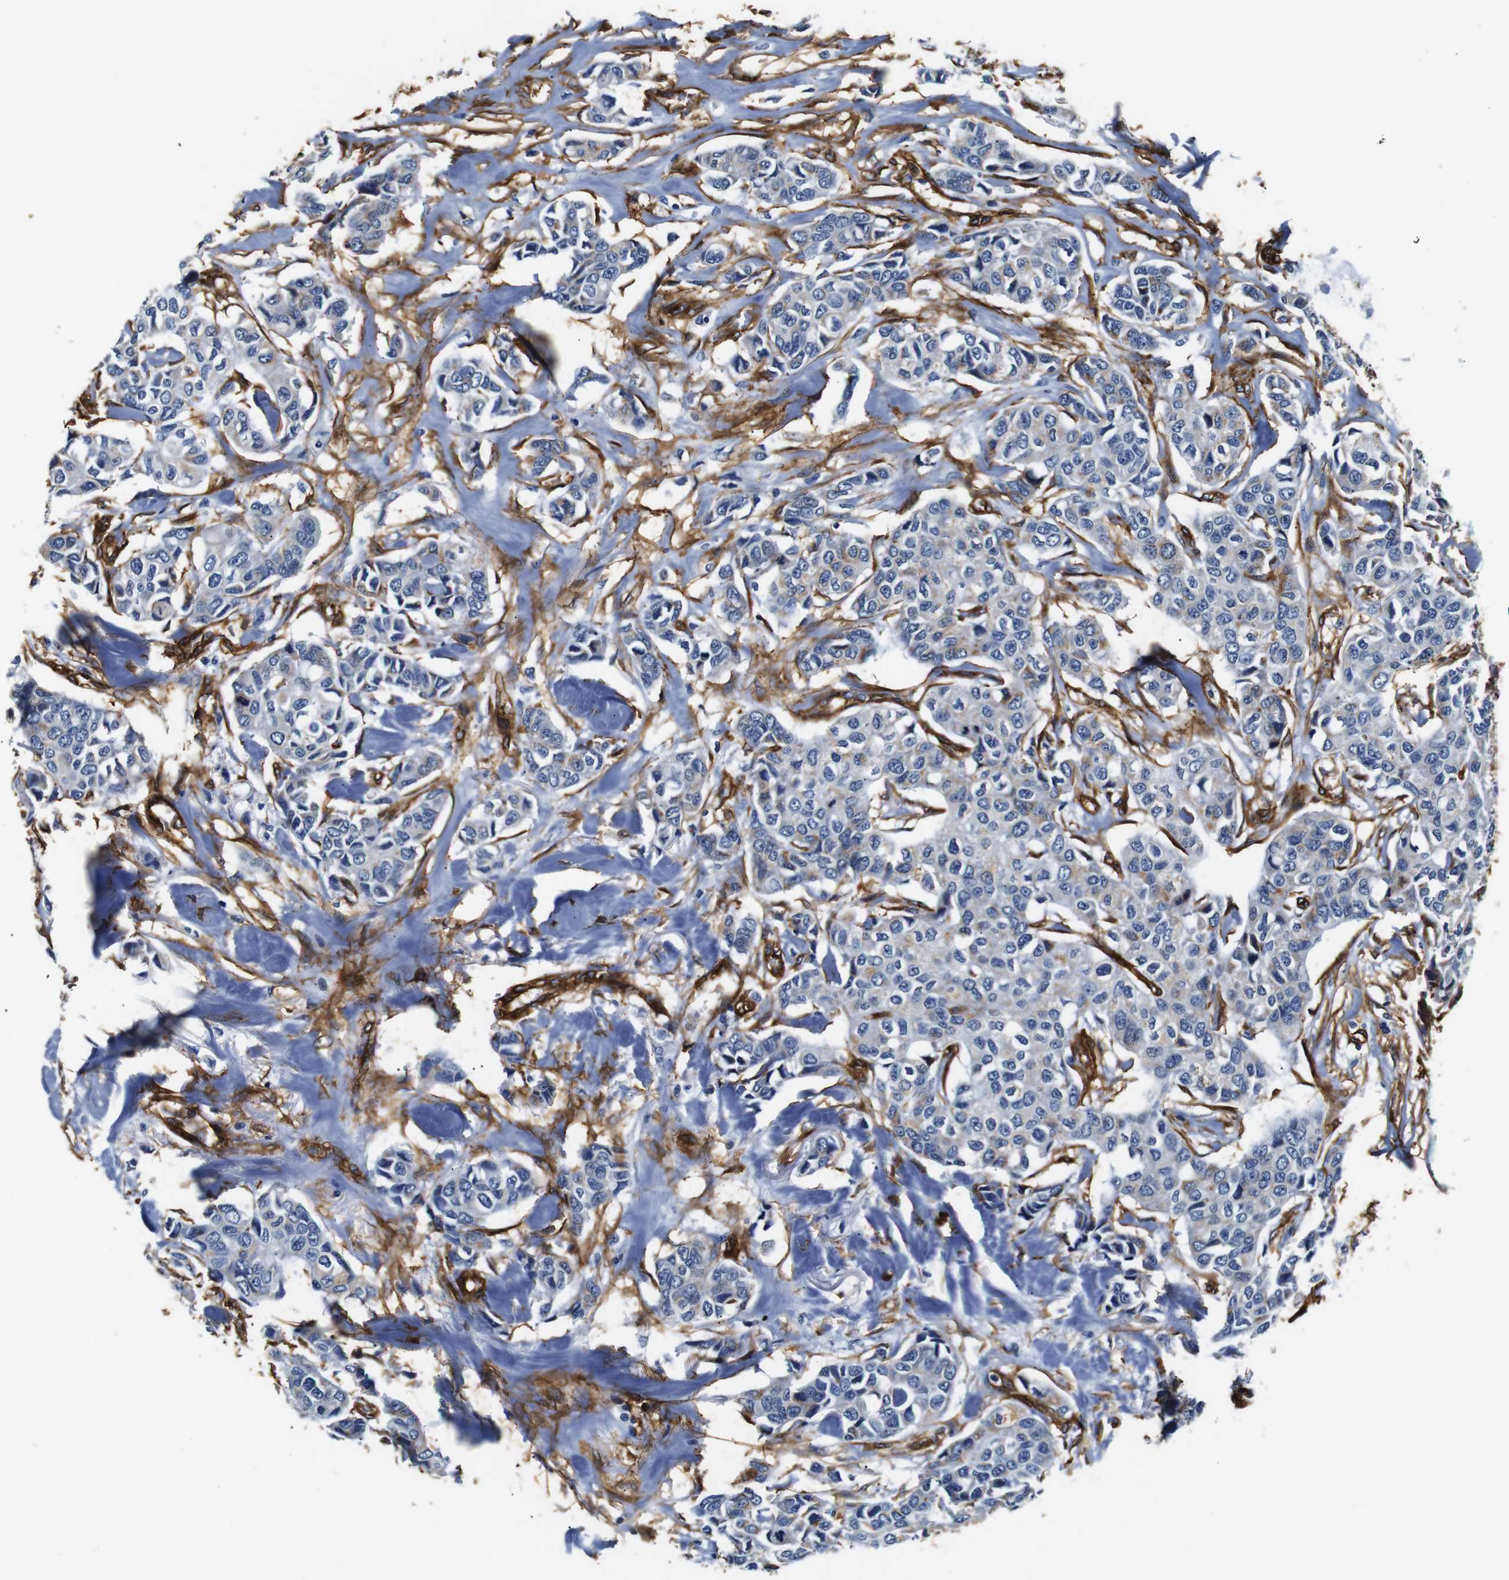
{"staining": {"intensity": "weak", "quantity": "25%-75%", "location": "cytoplasmic/membranous"}, "tissue": "breast cancer", "cell_type": "Tumor cells", "image_type": "cancer", "snomed": [{"axis": "morphology", "description": "Duct carcinoma"}, {"axis": "topography", "description": "Breast"}], "caption": "An IHC image of neoplastic tissue is shown. Protein staining in brown shows weak cytoplasmic/membranous positivity in breast cancer (invasive ductal carcinoma) within tumor cells.", "gene": "CAV2", "patient": {"sex": "female", "age": 80}}